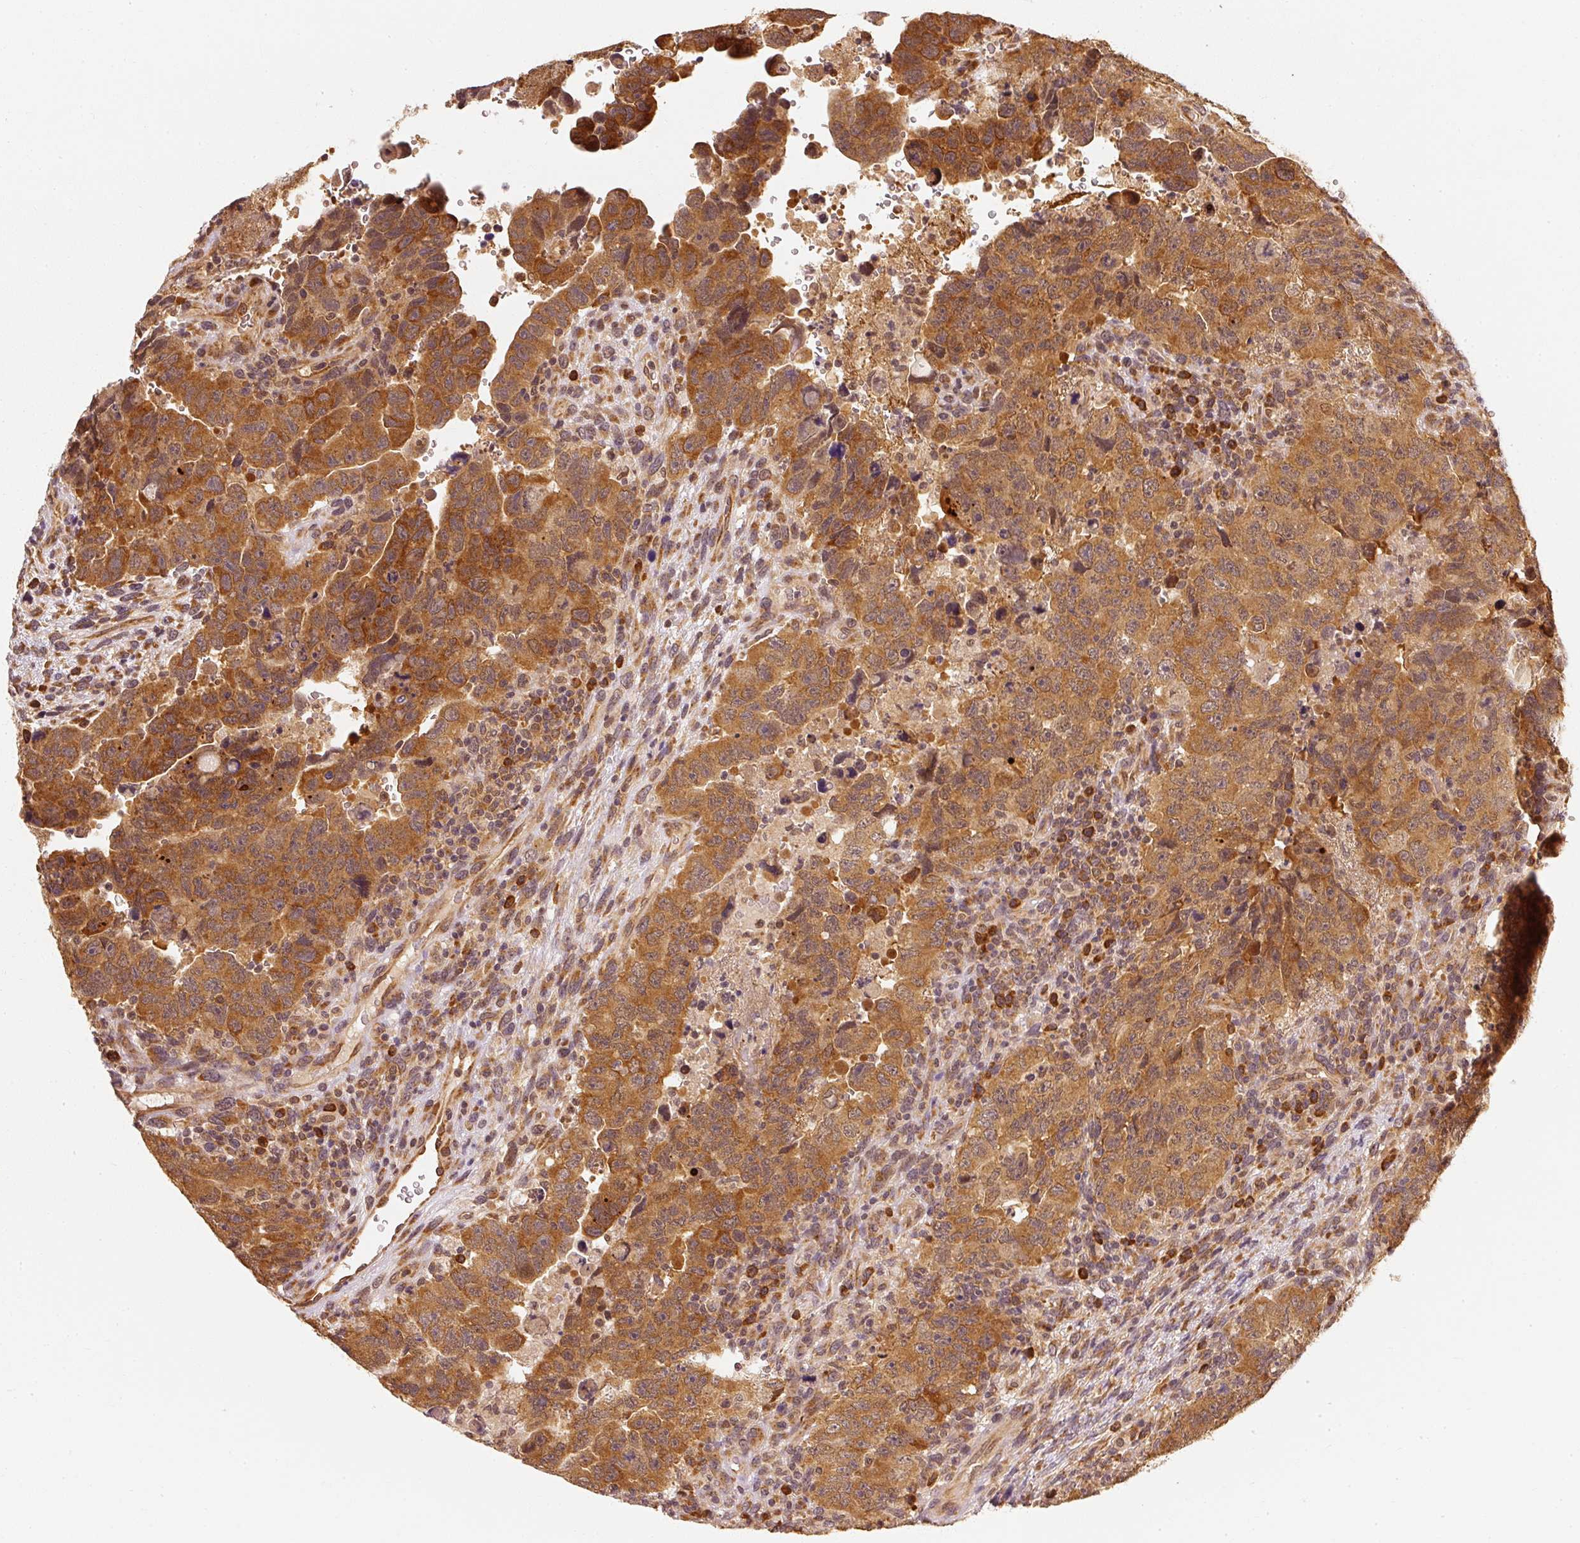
{"staining": {"intensity": "strong", "quantity": ">75%", "location": "cytoplasmic/membranous"}, "tissue": "testis cancer", "cell_type": "Tumor cells", "image_type": "cancer", "snomed": [{"axis": "morphology", "description": "Carcinoma, Embryonal, NOS"}, {"axis": "topography", "description": "Testis"}], "caption": "Immunohistochemical staining of human testis cancer demonstrates high levels of strong cytoplasmic/membranous positivity in about >75% of tumor cells.", "gene": "EEF1A2", "patient": {"sex": "male", "age": 24}}